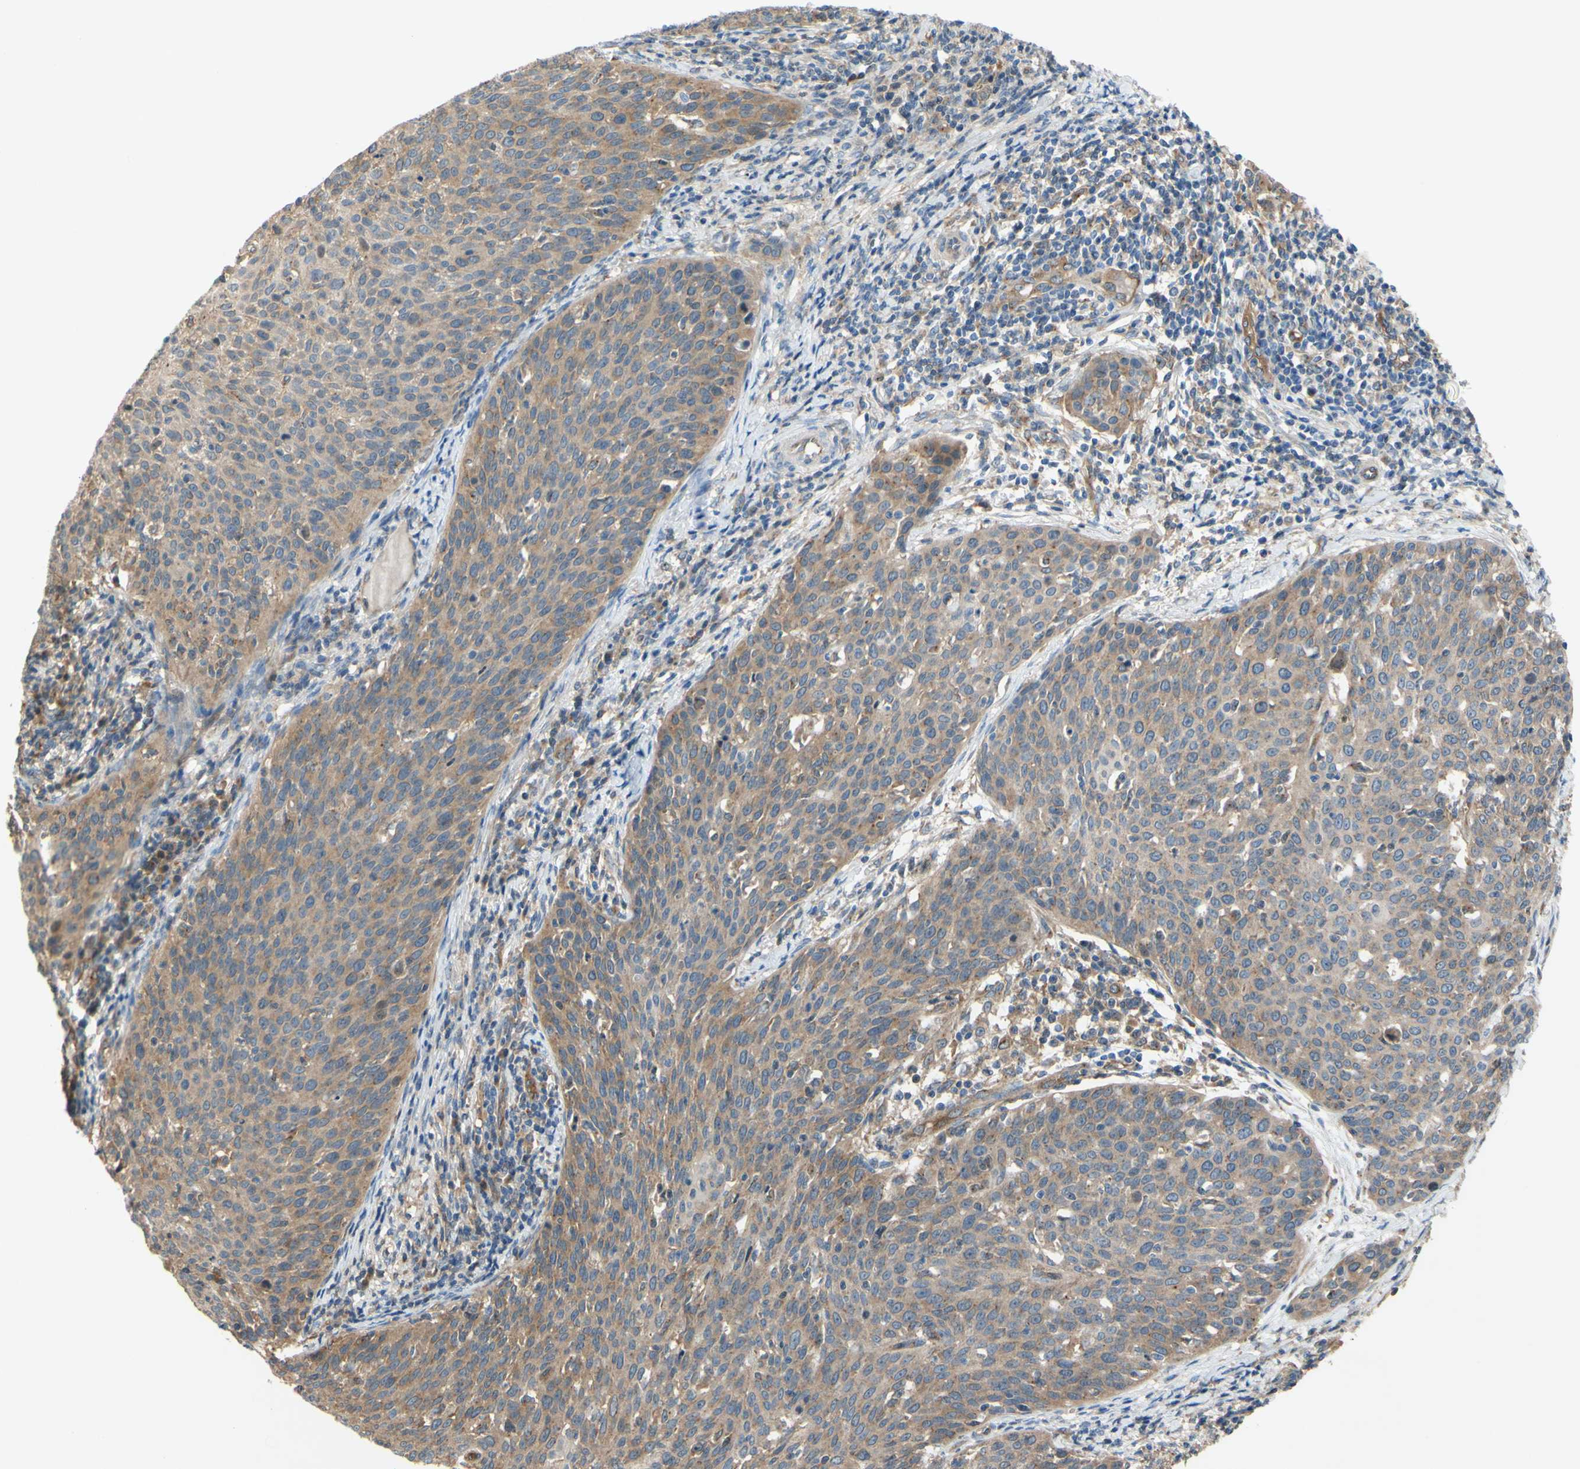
{"staining": {"intensity": "moderate", "quantity": ">75%", "location": "cytoplasmic/membranous"}, "tissue": "cervical cancer", "cell_type": "Tumor cells", "image_type": "cancer", "snomed": [{"axis": "morphology", "description": "Squamous cell carcinoma, NOS"}, {"axis": "topography", "description": "Cervix"}], "caption": "Human cervical squamous cell carcinoma stained for a protein (brown) displays moderate cytoplasmic/membranous positive staining in about >75% of tumor cells.", "gene": "DYNLRB1", "patient": {"sex": "female", "age": 38}}